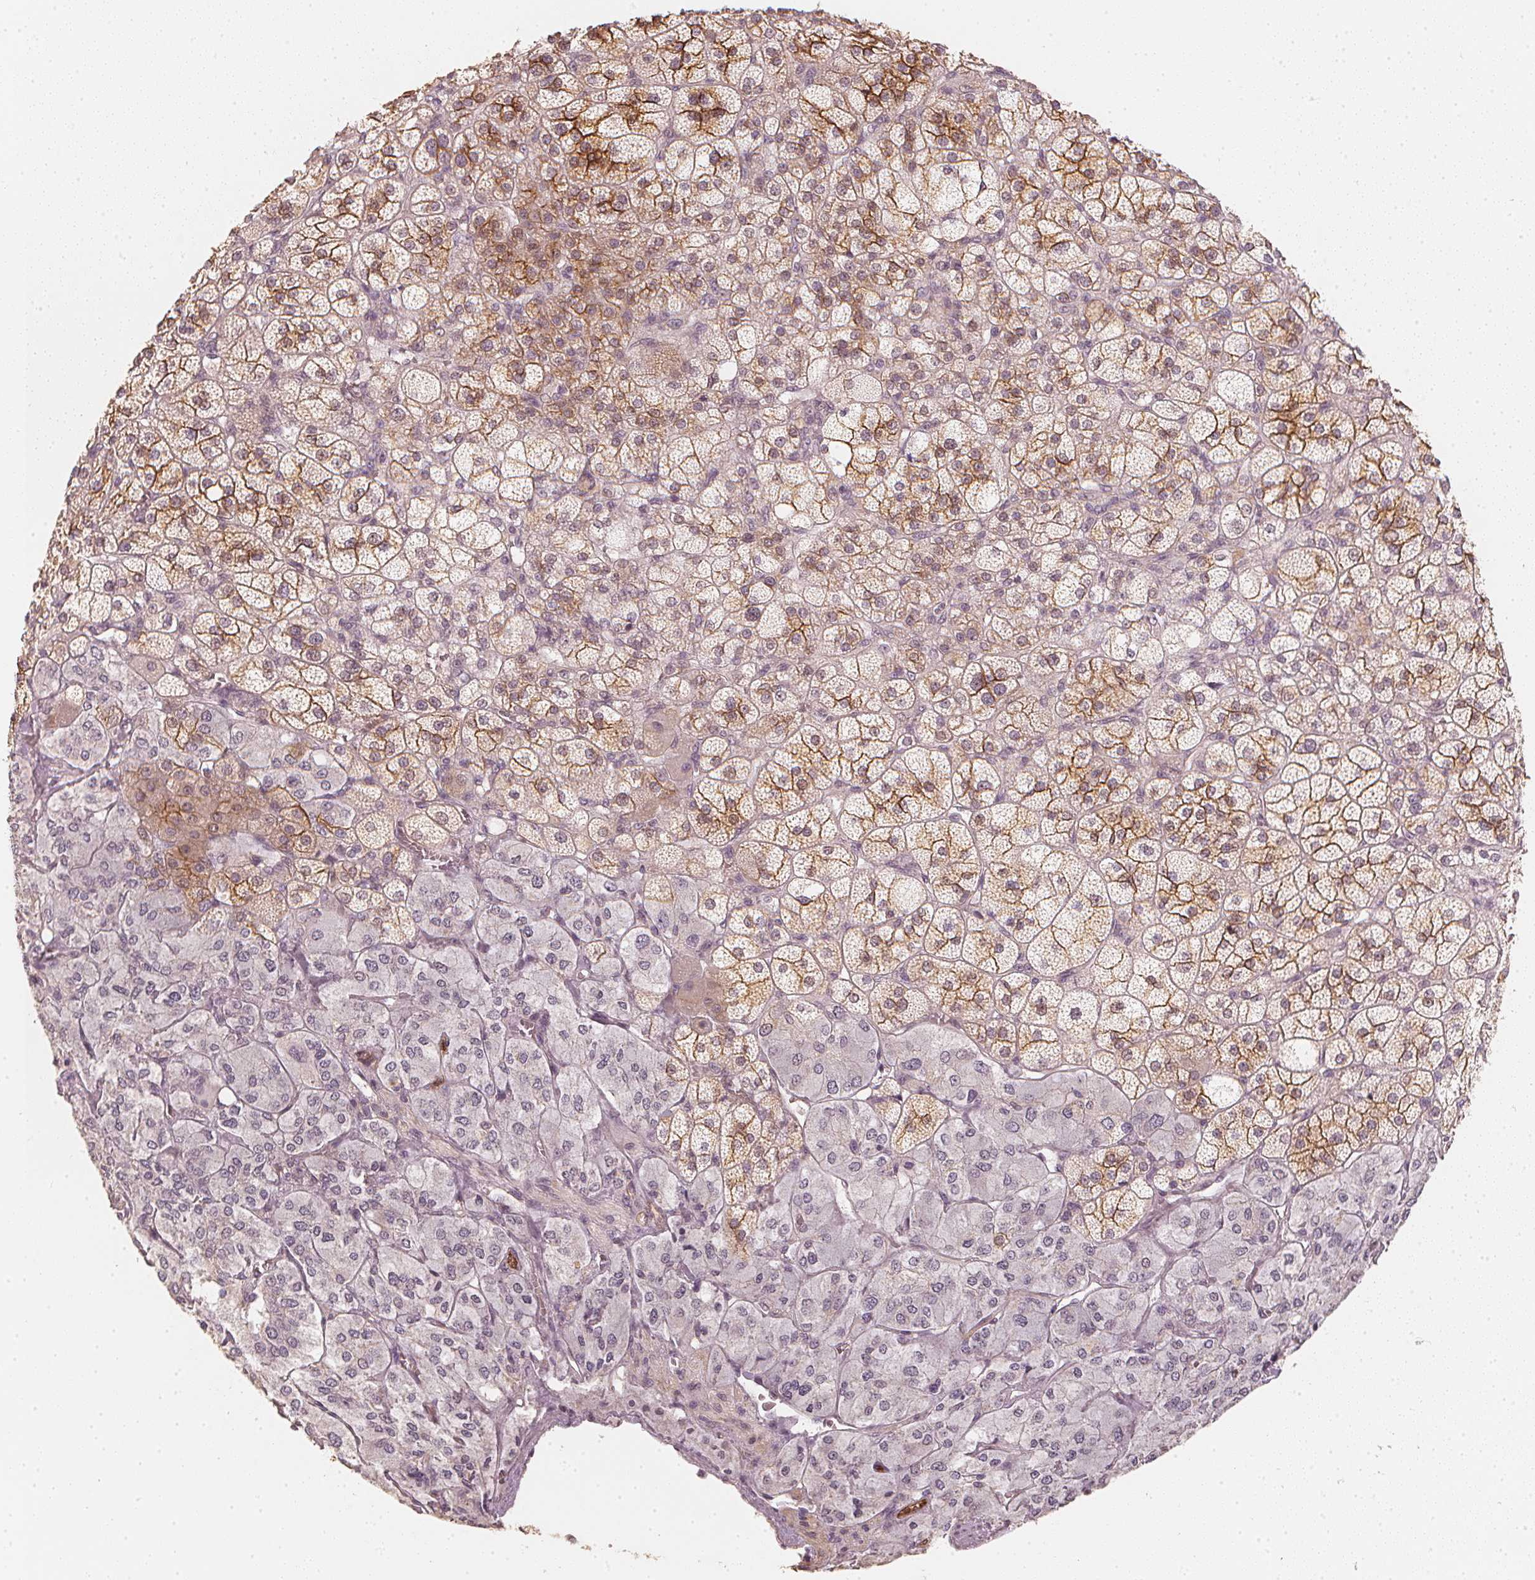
{"staining": {"intensity": "strong", "quantity": "25%-75%", "location": "cytoplasmic/membranous"}, "tissue": "adrenal gland", "cell_type": "Glandular cells", "image_type": "normal", "snomed": [{"axis": "morphology", "description": "Normal tissue, NOS"}, {"axis": "topography", "description": "Adrenal gland"}], "caption": "Immunohistochemistry (IHC) (DAB (3,3'-diaminobenzidine)) staining of benign adrenal gland demonstrates strong cytoplasmic/membranous protein expression in approximately 25%-75% of glandular cells.", "gene": "CIB1", "patient": {"sex": "female", "age": 60}}